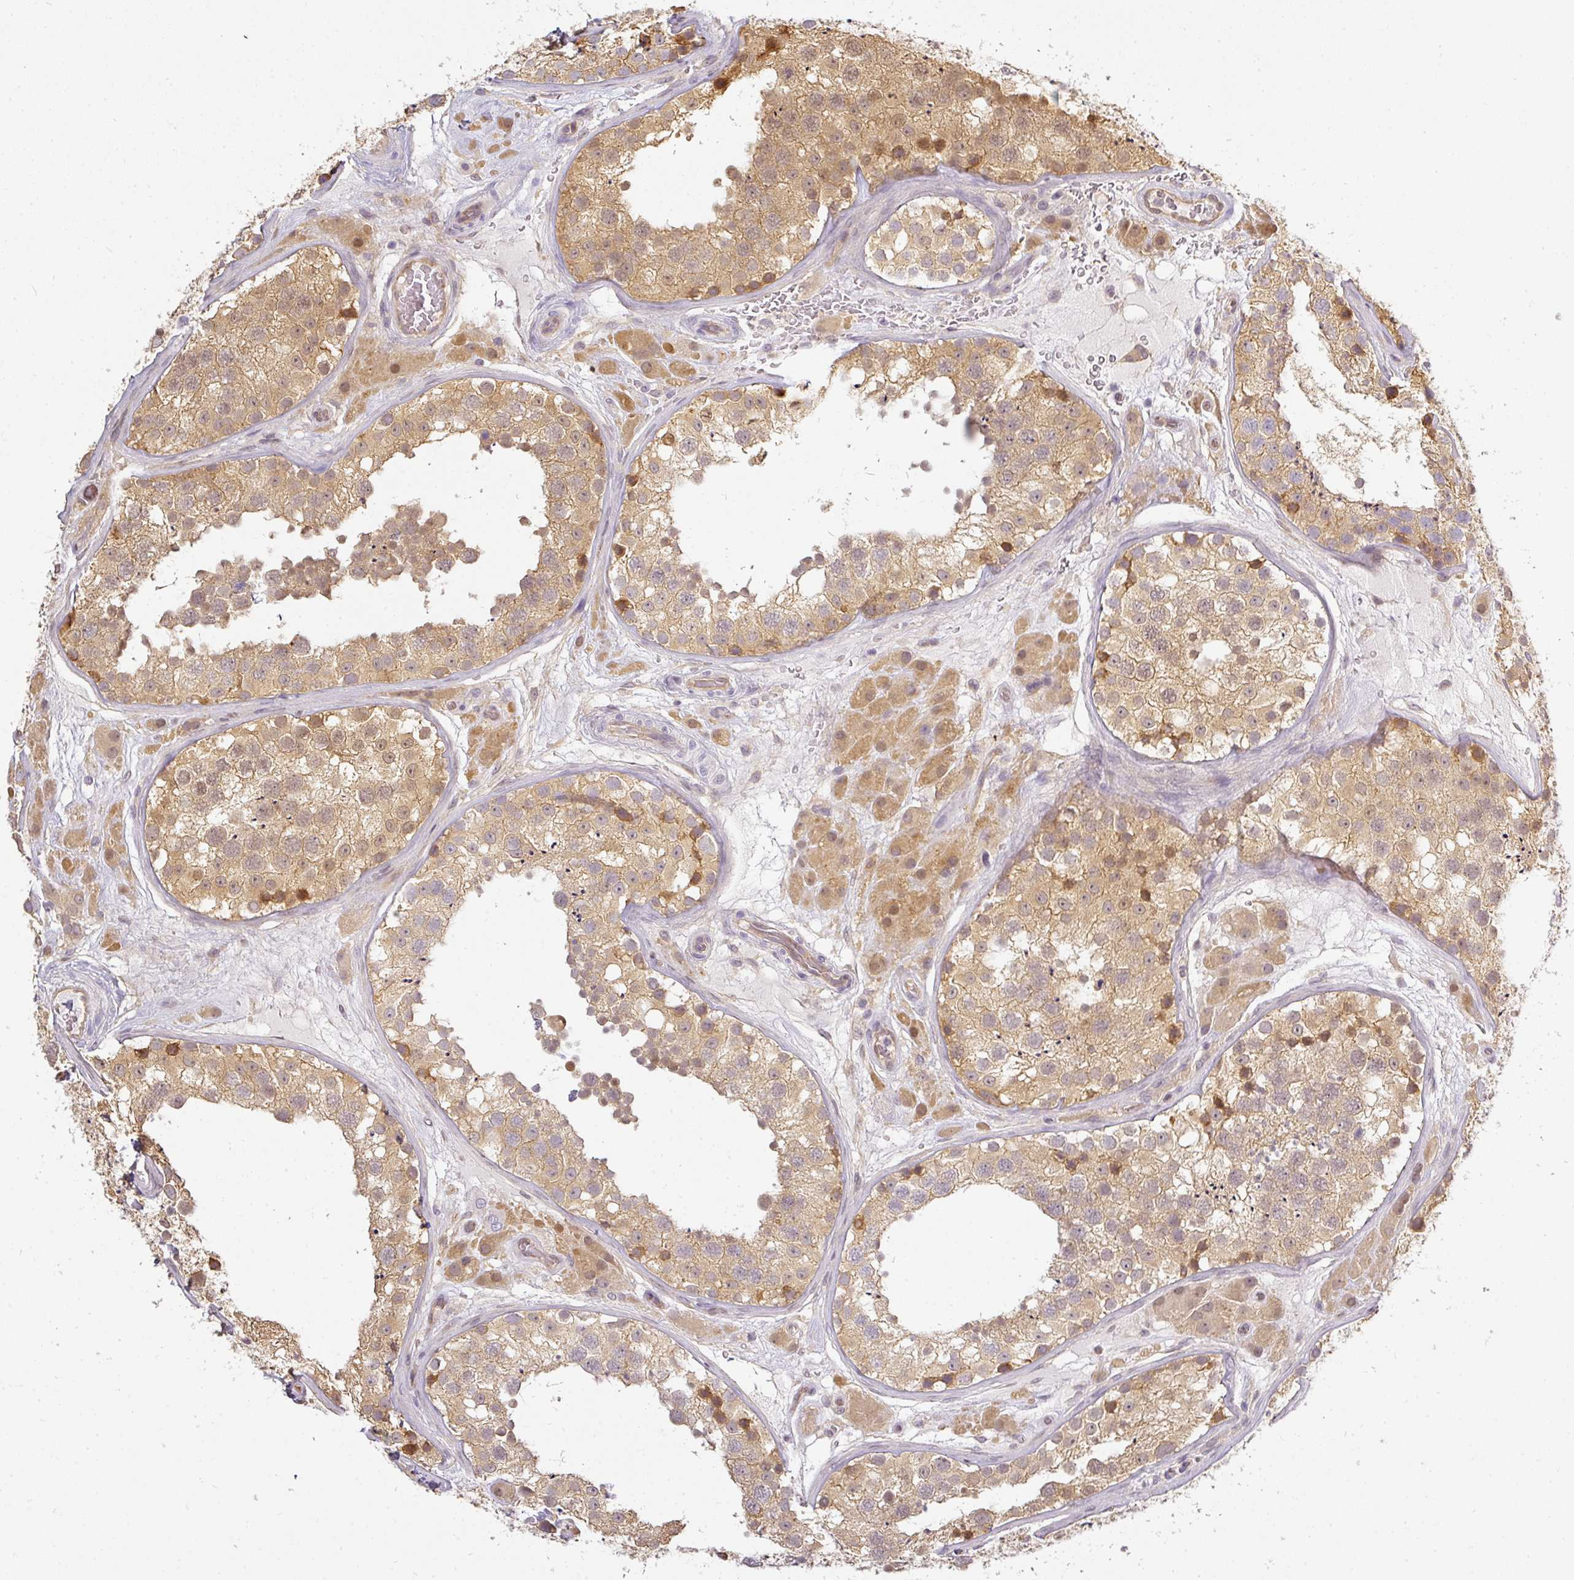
{"staining": {"intensity": "moderate", "quantity": ">75%", "location": "cytoplasmic/membranous"}, "tissue": "testis", "cell_type": "Cells in seminiferous ducts", "image_type": "normal", "snomed": [{"axis": "morphology", "description": "Normal tissue, NOS"}, {"axis": "topography", "description": "Testis"}], "caption": "This is a micrograph of immunohistochemistry staining of normal testis, which shows moderate positivity in the cytoplasmic/membranous of cells in seminiferous ducts.", "gene": "ANKRD18A", "patient": {"sex": "male", "age": 26}}